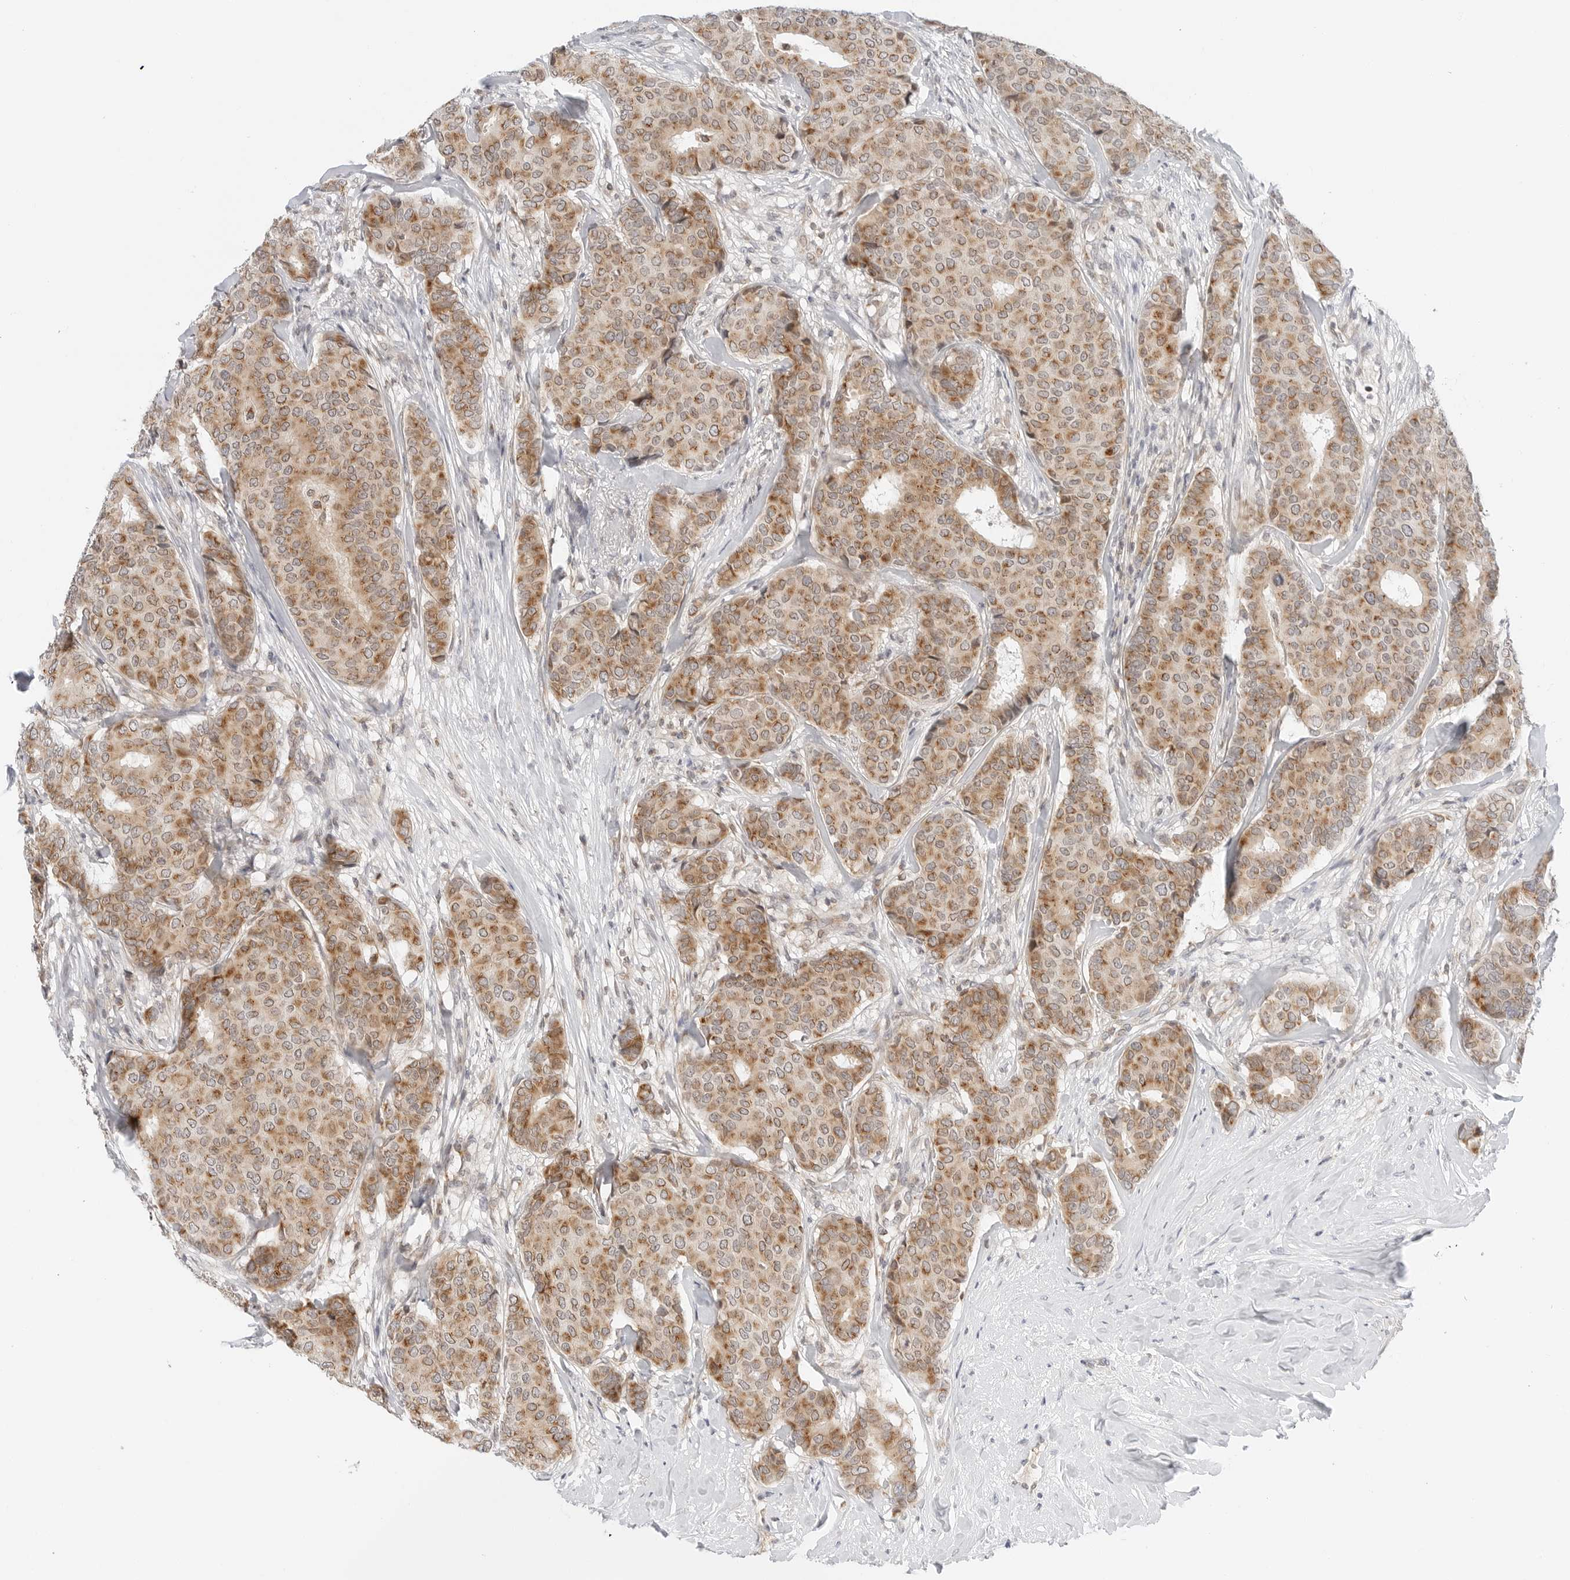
{"staining": {"intensity": "moderate", "quantity": ">75%", "location": "cytoplasmic/membranous"}, "tissue": "breast cancer", "cell_type": "Tumor cells", "image_type": "cancer", "snomed": [{"axis": "morphology", "description": "Duct carcinoma"}, {"axis": "topography", "description": "Breast"}], "caption": "High-magnification brightfield microscopy of breast cancer stained with DAB (brown) and counterstained with hematoxylin (blue). tumor cells exhibit moderate cytoplasmic/membranous positivity is present in about>75% of cells.", "gene": "DYRK4", "patient": {"sex": "female", "age": 75}}